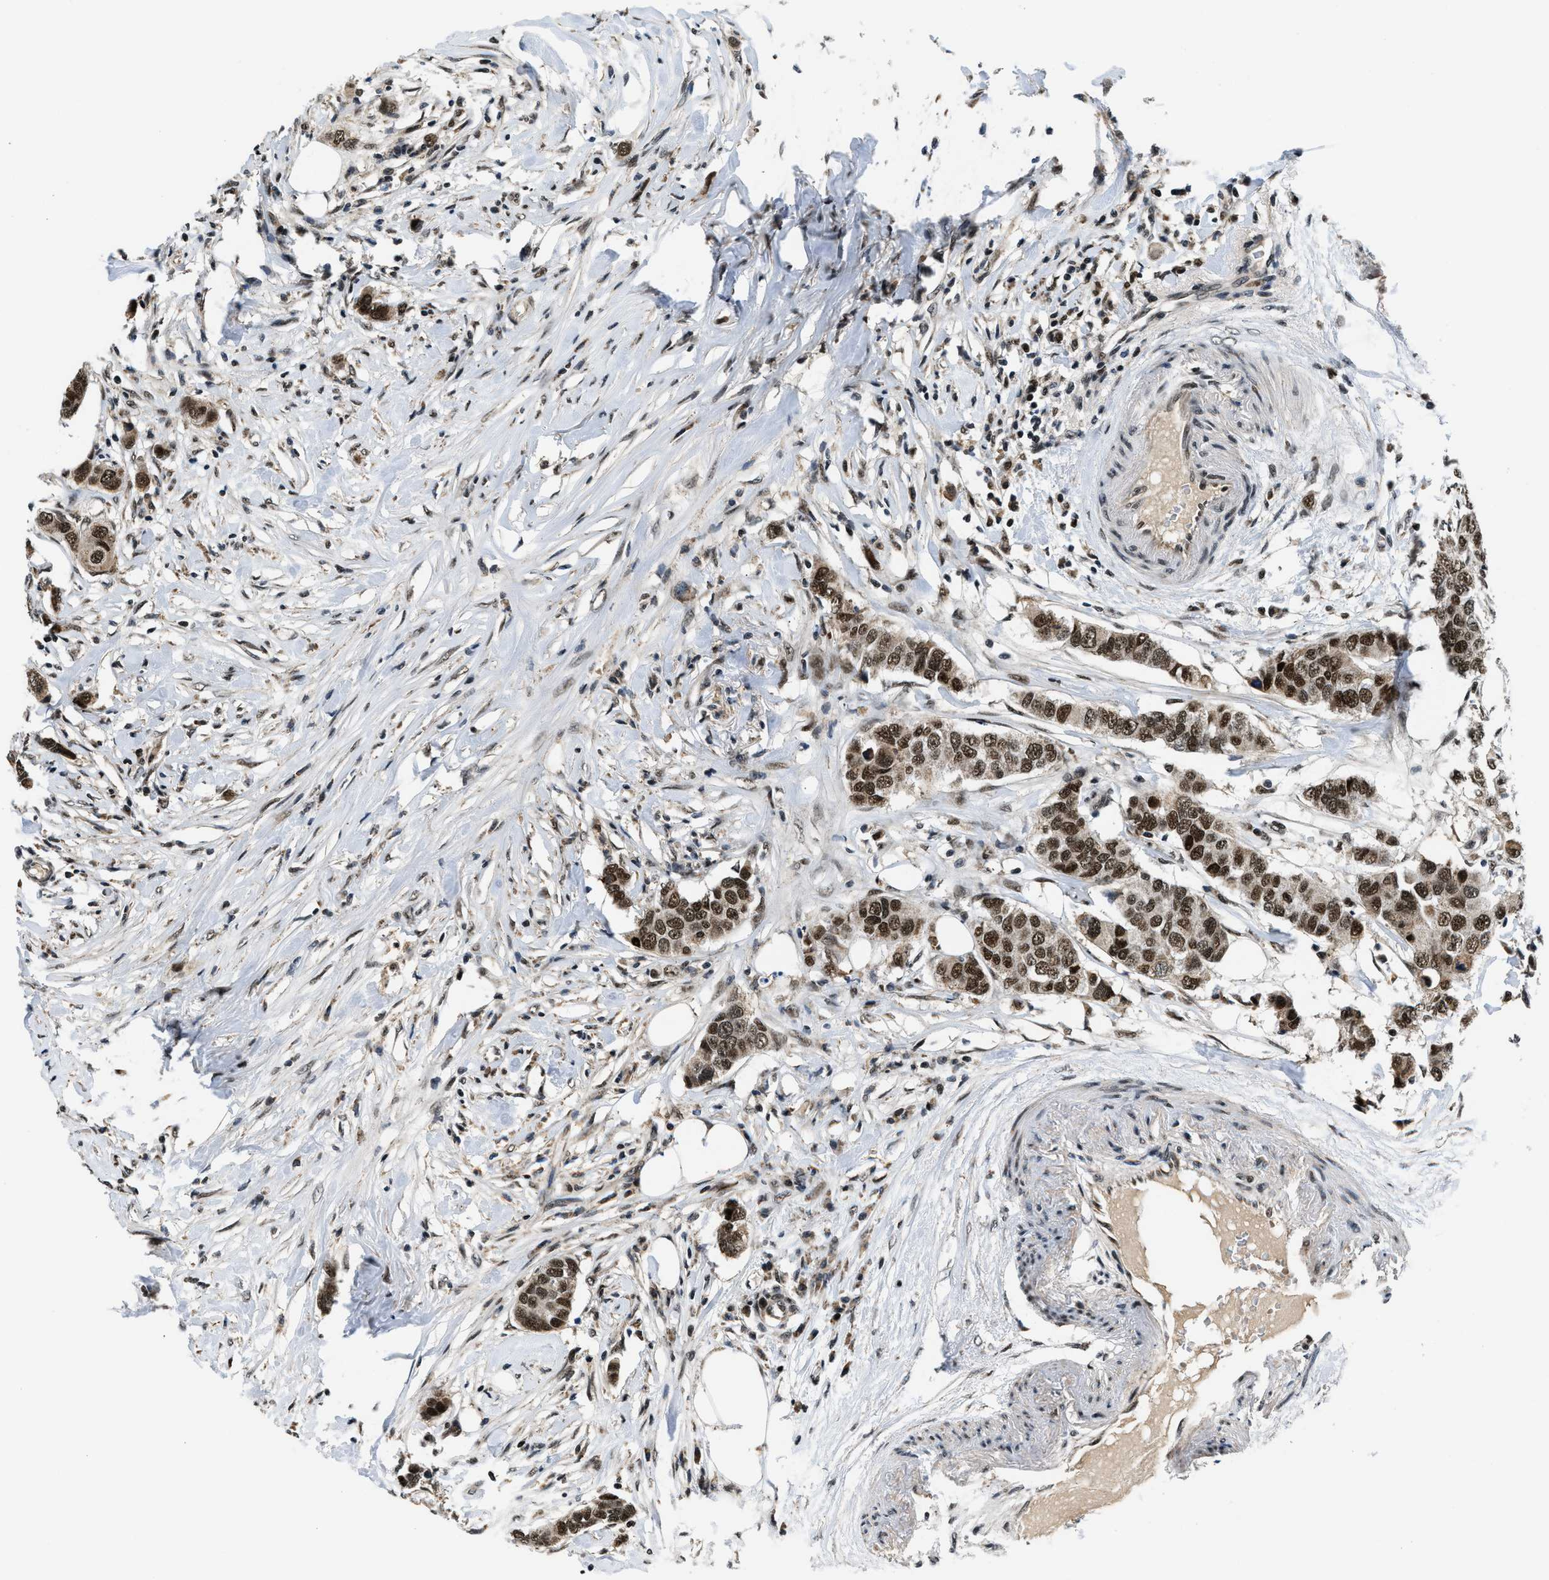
{"staining": {"intensity": "strong", "quantity": ">75%", "location": "nuclear"}, "tissue": "breast cancer", "cell_type": "Tumor cells", "image_type": "cancer", "snomed": [{"axis": "morphology", "description": "Duct carcinoma"}, {"axis": "topography", "description": "Breast"}], "caption": "The photomicrograph reveals immunohistochemical staining of breast invasive ductal carcinoma. There is strong nuclear expression is identified in approximately >75% of tumor cells.", "gene": "KDM3B", "patient": {"sex": "female", "age": 50}}